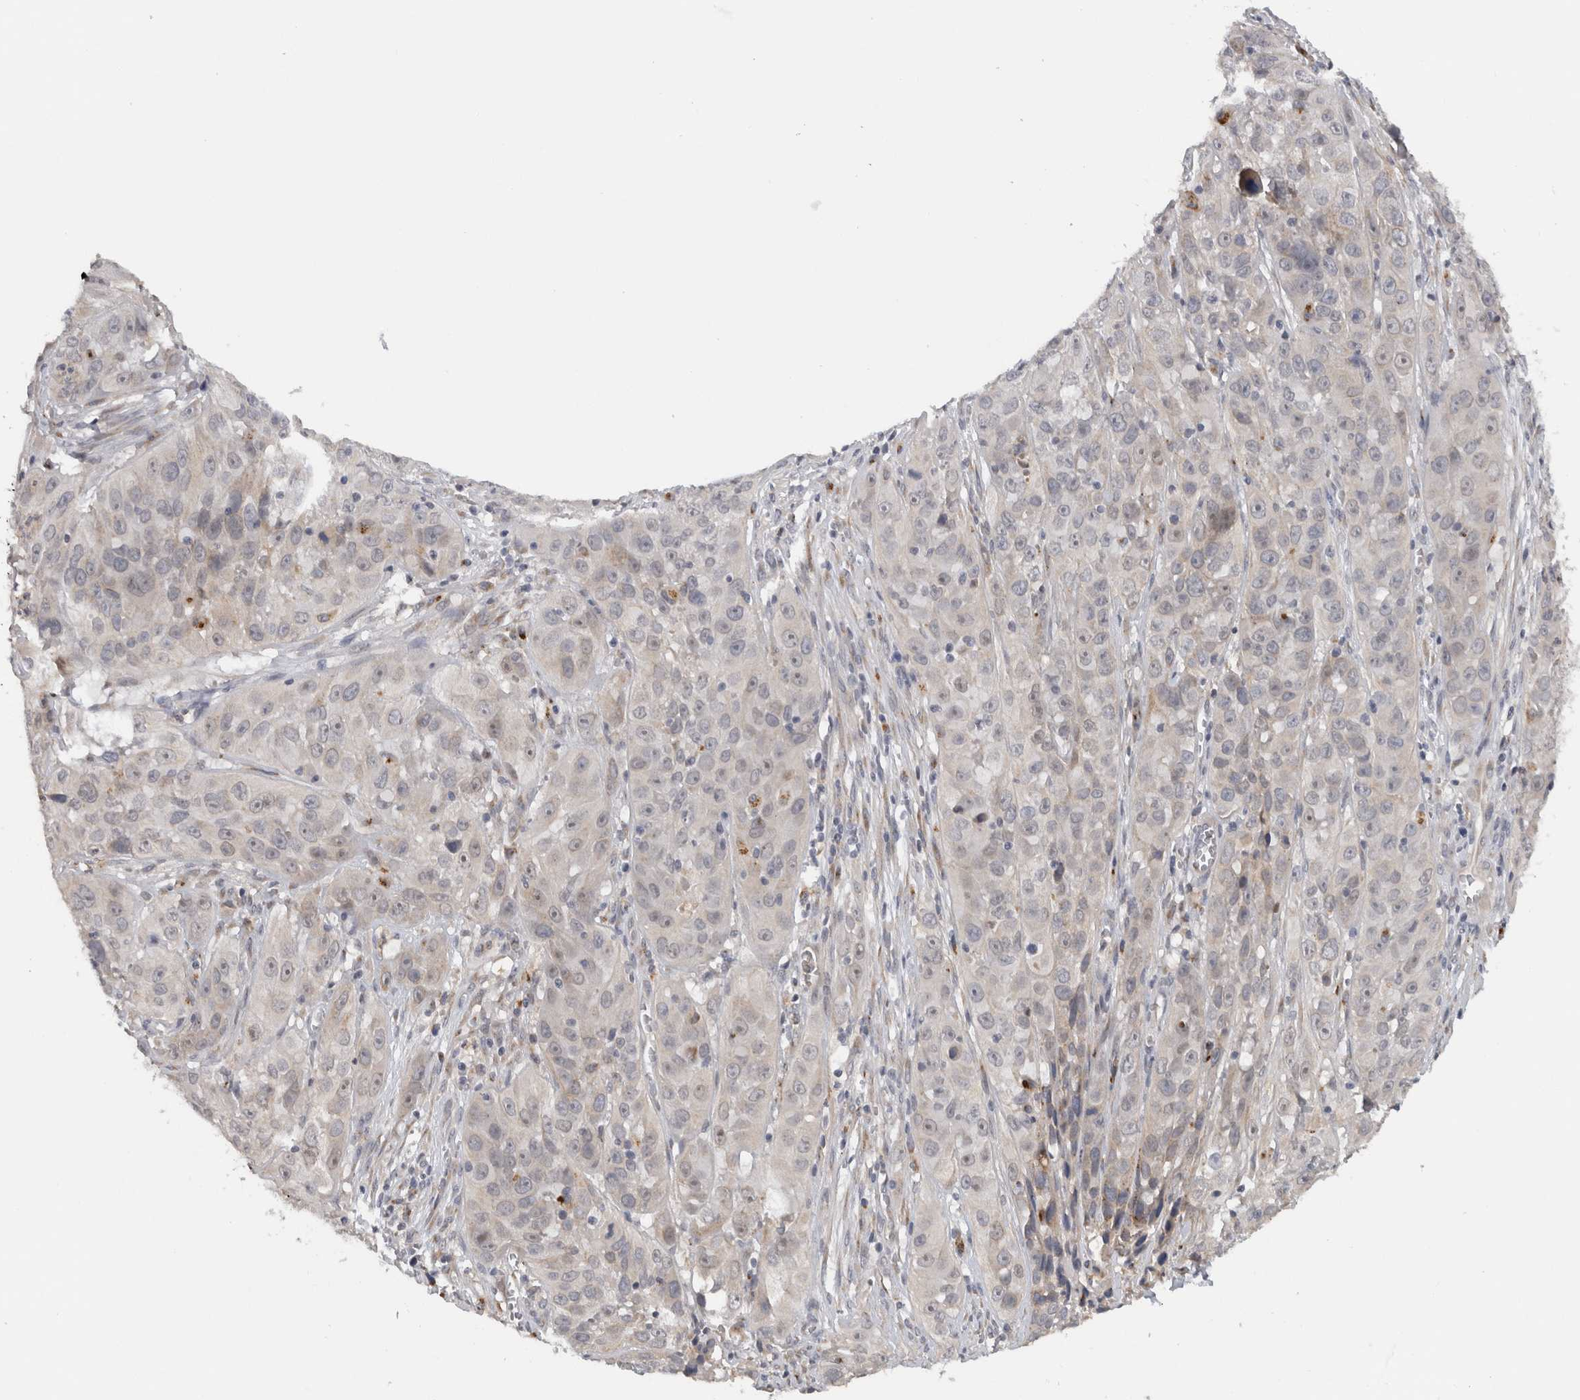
{"staining": {"intensity": "negative", "quantity": "none", "location": "none"}, "tissue": "cervical cancer", "cell_type": "Tumor cells", "image_type": "cancer", "snomed": [{"axis": "morphology", "description": "Squamous cell carcinoma, NOS"}, {"axis": "topography", "description": "Cervix"}], "caption": "Photomicrograph shows no protein staining in tumor cells of squamous cell carcinoma (cervical) tissue.", "gene": "MGAT1", "patient": {"sex": "female", "age": 32}}